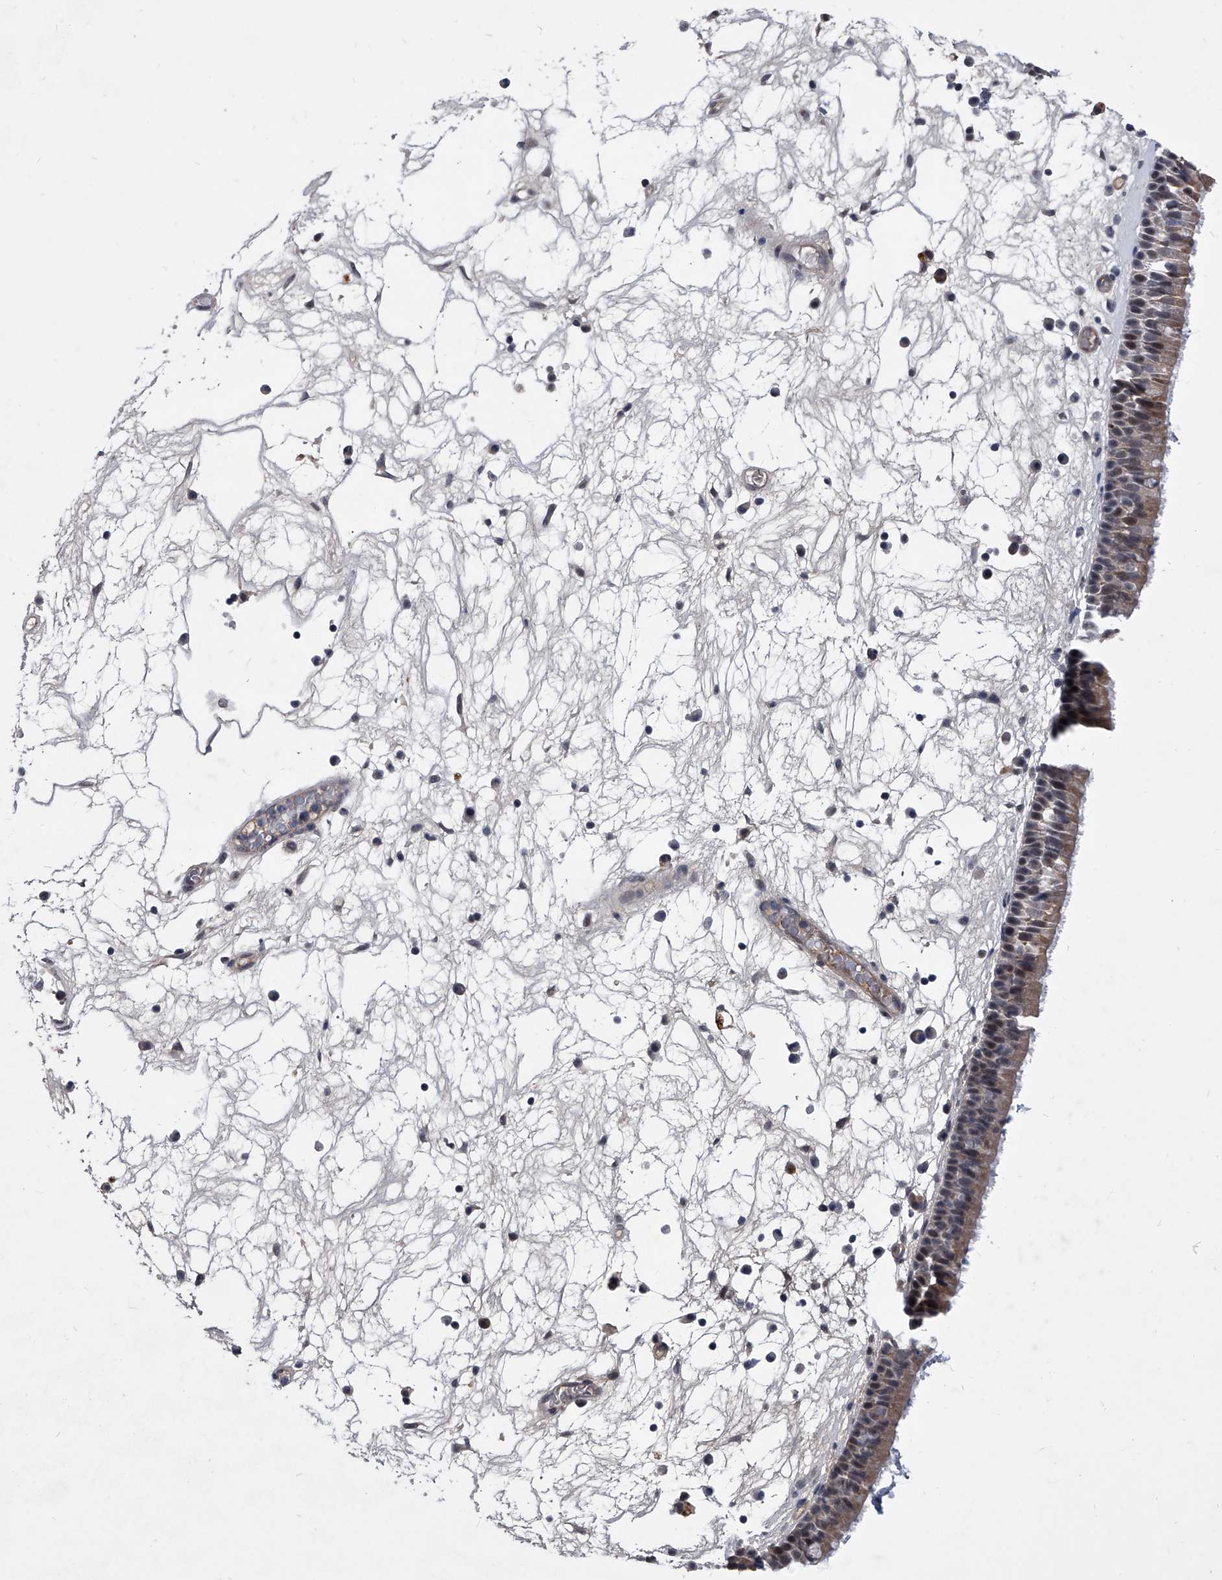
{"staining": {"intensity": "weak", "quantity": ">75%", "location": "cytoplasmic/membranous"}, "tissue": "nasopharynx", "cell_type": "Respiratory epithelial cells", "image_type": "normal", "snomed": [{"axis": "morphology", "description": "Normal tissue, NOS"}, {"axis": "morphology", "description": "Inflammation, NOS"}, {"axis": "morphology", "description": "Malignant melanoma, Metastatic site"}, {"axis": "topography", "description": "Nasopharynx"}], "caption": "Protein expression analysis of normal human nasopharynx reveals weak cytoplasmic/membranous staining in about >75% of respiratory epithelial cells. The staining is performed using DAB (3,3'-diaminobenzidine) brown chromogen to label protein expression. The nuclei are counter-stained blue using hematoxylin.", "gene": "ZNF76", "patient": {"sex": "male", "age": 70}}